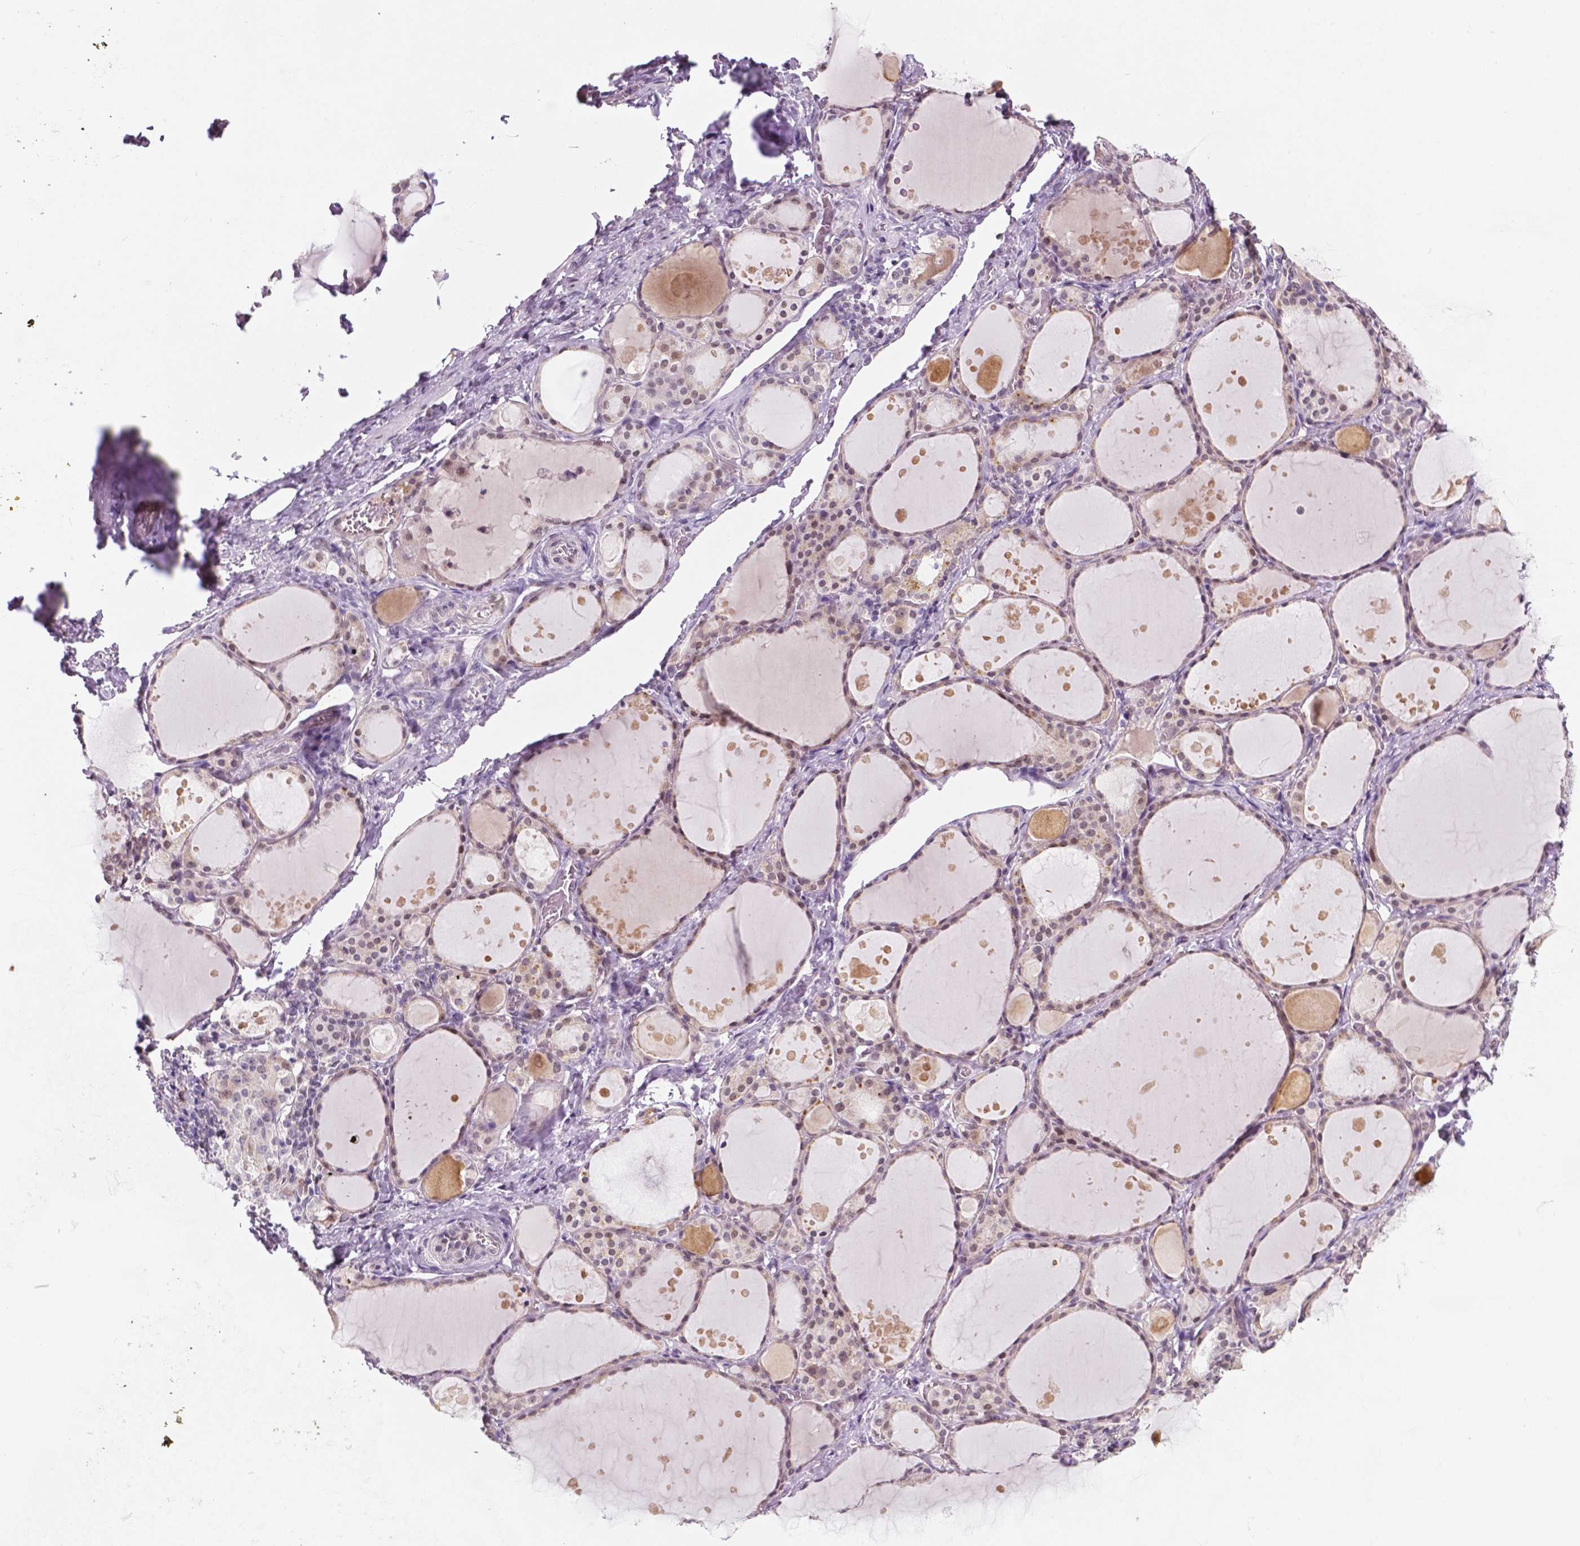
{"staining": {"intensity": "moderate", "quantity": "25%-75%", "location": "nuclear"}, "tissue": "thyroid gland", "cell_type": "Glandular cells", "image_type": "normal", "snomed": [{"axis": "morphology", "description": "Normal tissue, NOS"}, {"axis": "topography", "description": "Thyroid gland"}], "caption": "Immunohistochemical staining of normal thyroid gland reveals 25%-75% levels of moderate nuclear protein staining in about 25%-75% of glandular cells.", "gene": "FAM50B", "patient": {"sex": "male", "age": 68}}